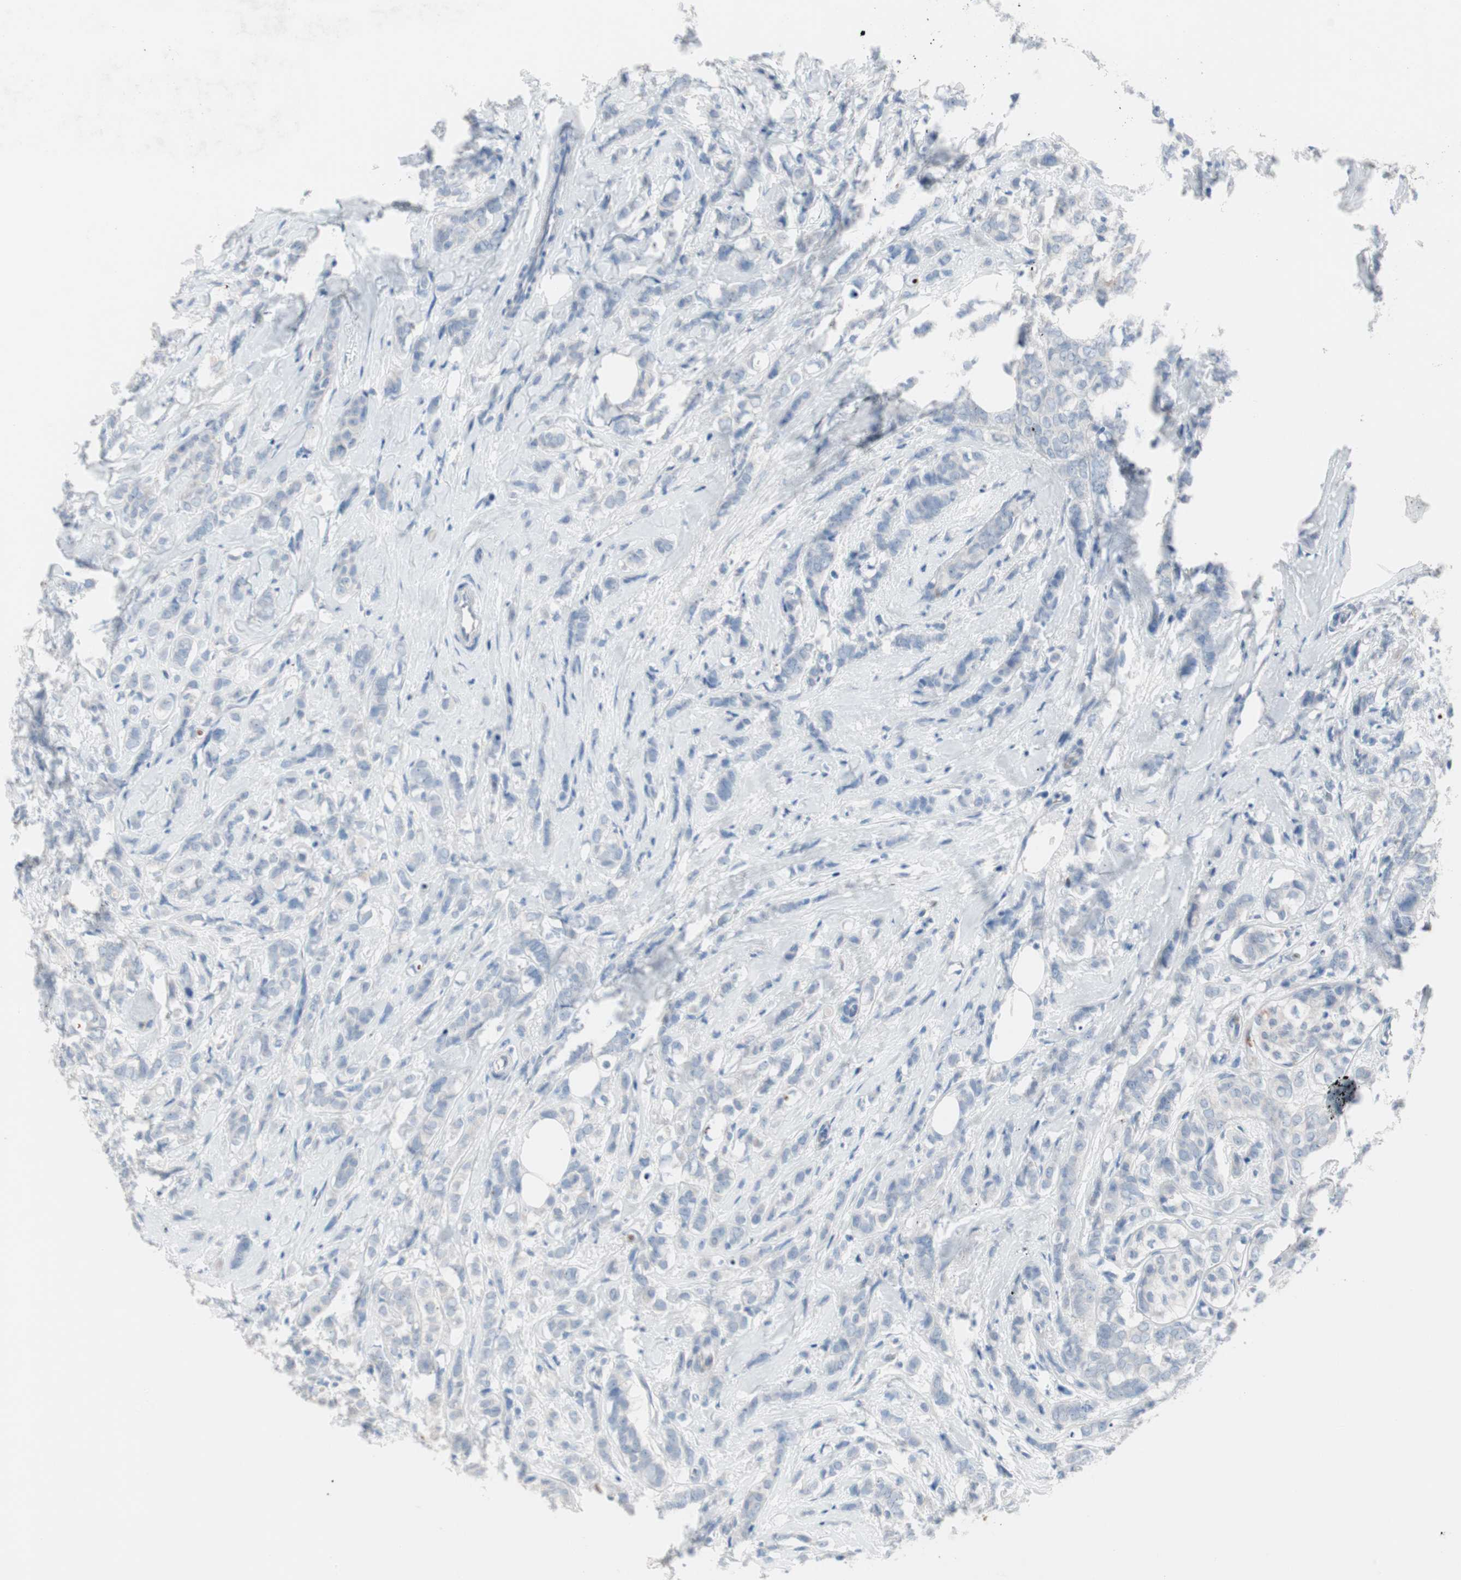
{"staining": {"intensity": "negative", "quantity": "none", "location": "none"}, "tissue": "breast cancer", "cell_type": "Tumor cells", "image_type": "cancer", "snomed": [{"axis": "morphology", "description": "Lobular carcinoma"}, {"axis": "topography", "description": "Breast"}], "caption": "Tumor cells show no significant staining in breast cancer.", "gene": "ULBP1", "patient": {"sex": "female", "age": 60}}